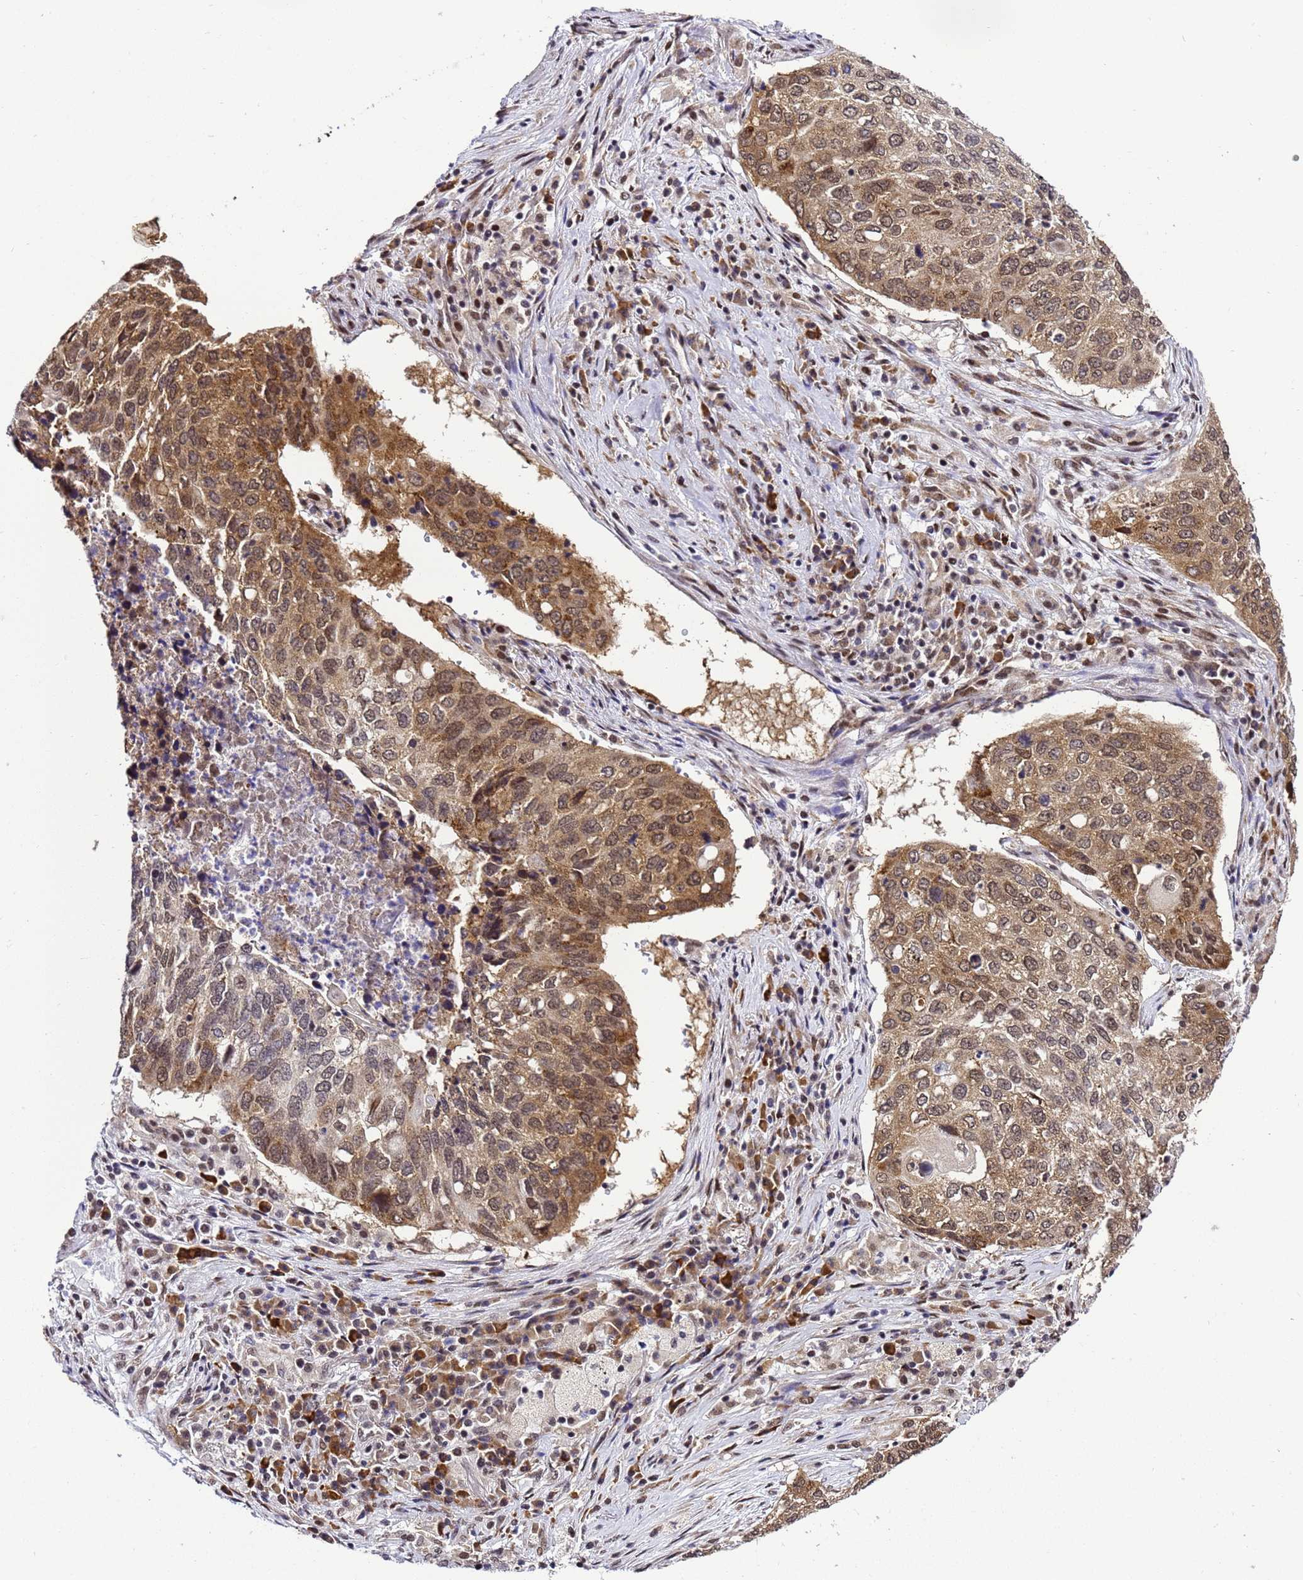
{"staining": {"intensity": "moderate", "quantity": "25%-75%", "location": "cytoplasmic/membranous"}, "tissue": "lung cancer", "cell_type": "Tumor cells", "image_type": "cancer", "snomed": [{"axis": "morphology", "description": "Squamous cell carcinoma, NOS"}, {"axis": "topography", "description": "Lung"}], "caption": "Immunohistochemistry image of lung cancer (squamous cell carcinoma) stained for a protein (brown), which reveals medium levels of moderate cytoplasmic/membranous expression in about 25%-75% of tumor cells.", "gene": "SMN1", "patient": {"sex": "female", "age": 63}}